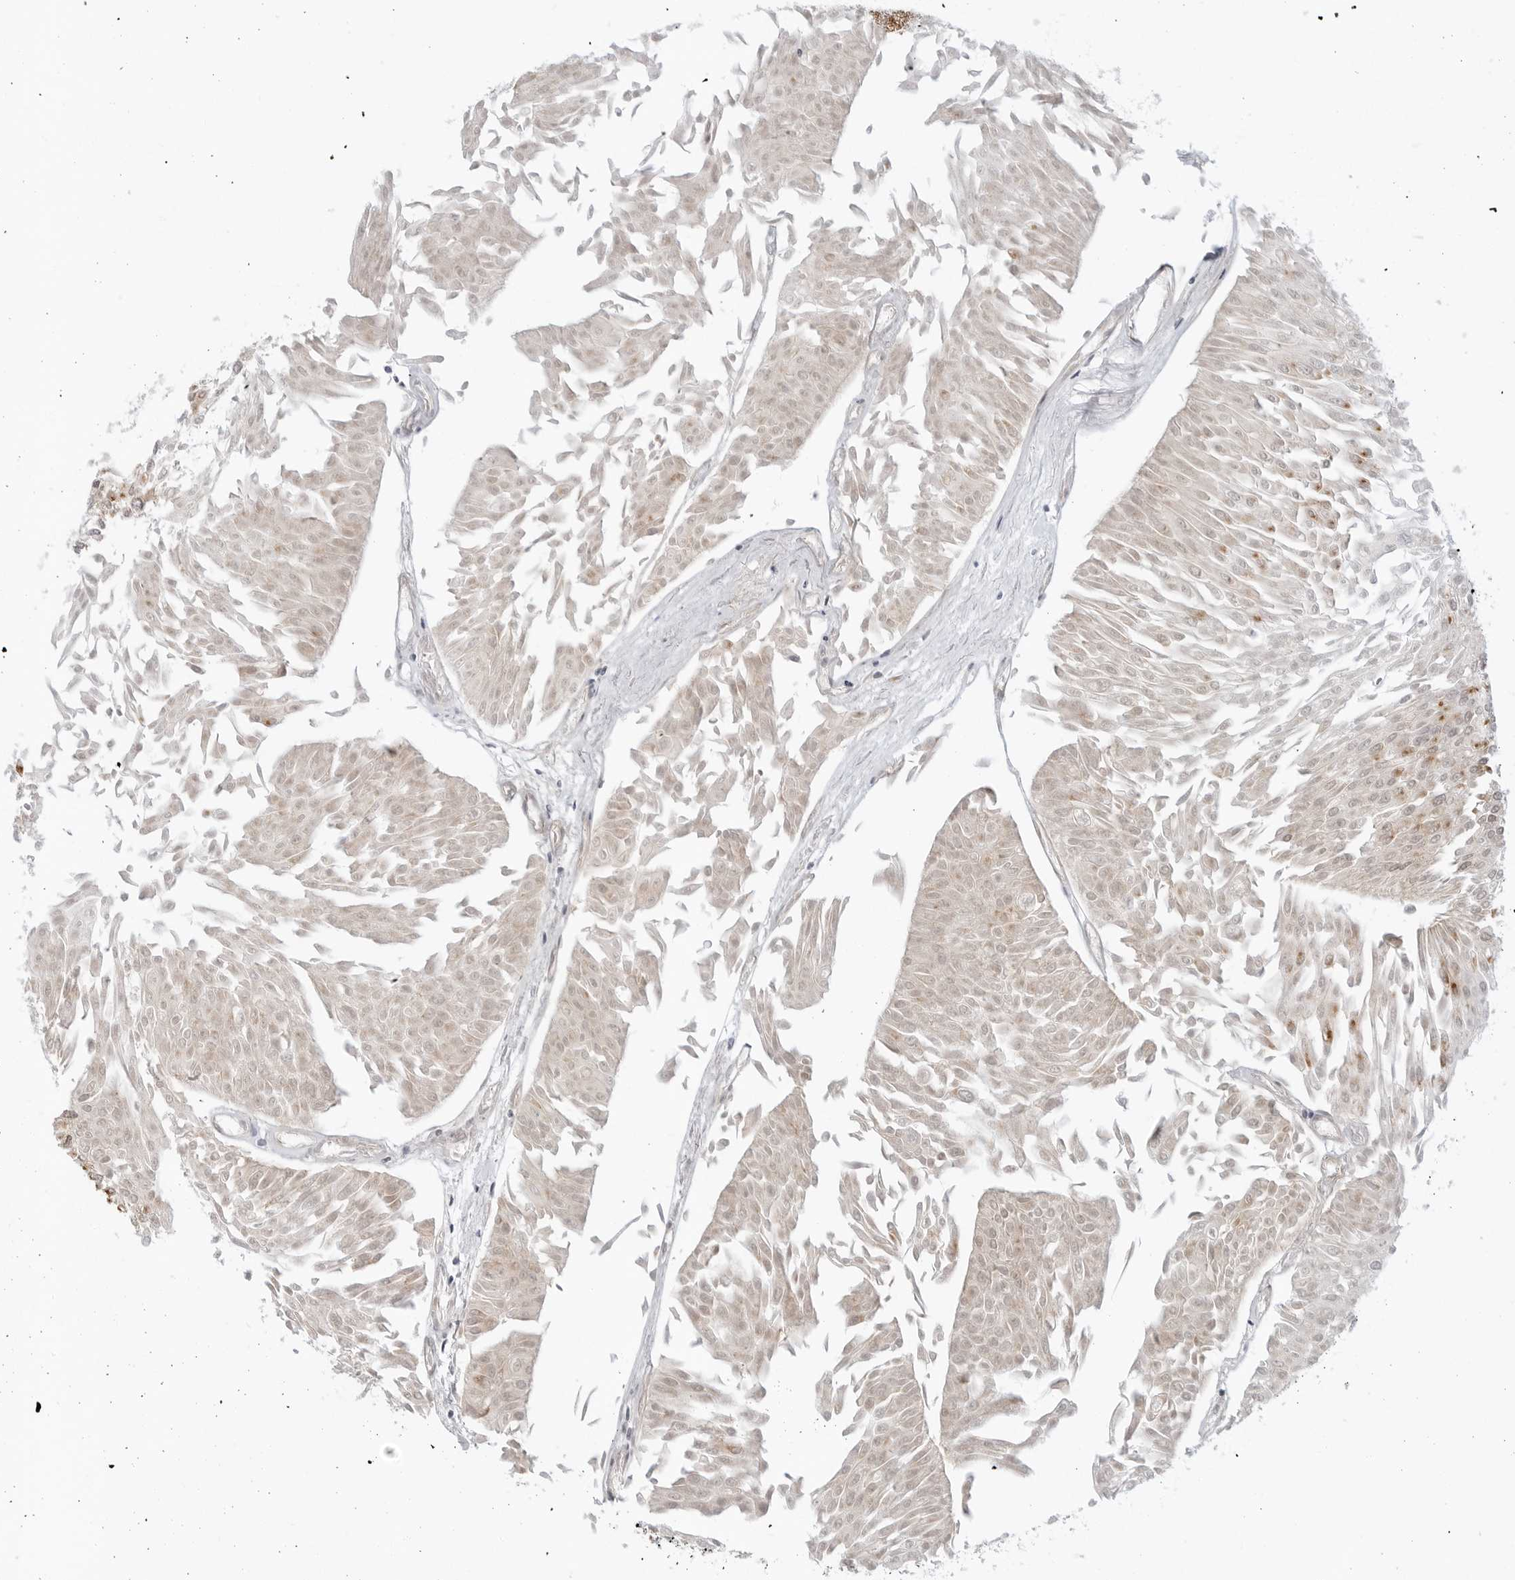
{"staining": {"intensity": "moderate", "quantity": "<25%", "location": "cytoplasmic/membranous"}, "tissue": "urothelial cancer", "cell_type": "Tumor cells", "image_type": "cancer", "snomed": [{"axis": "morphology", "description": "Urothelial carcinoma, Low grade"}, {"axis": "topography", "description": "Urinary bladder"}], "caption": "Human urothelial cancer stained with a brown dye demonstrates moderate cytoplasmic/membranous positive expression in approximately <25% of tumor cells.", "gene": "POLR3GL", "patient": {"sex": "male", "age": 67}}